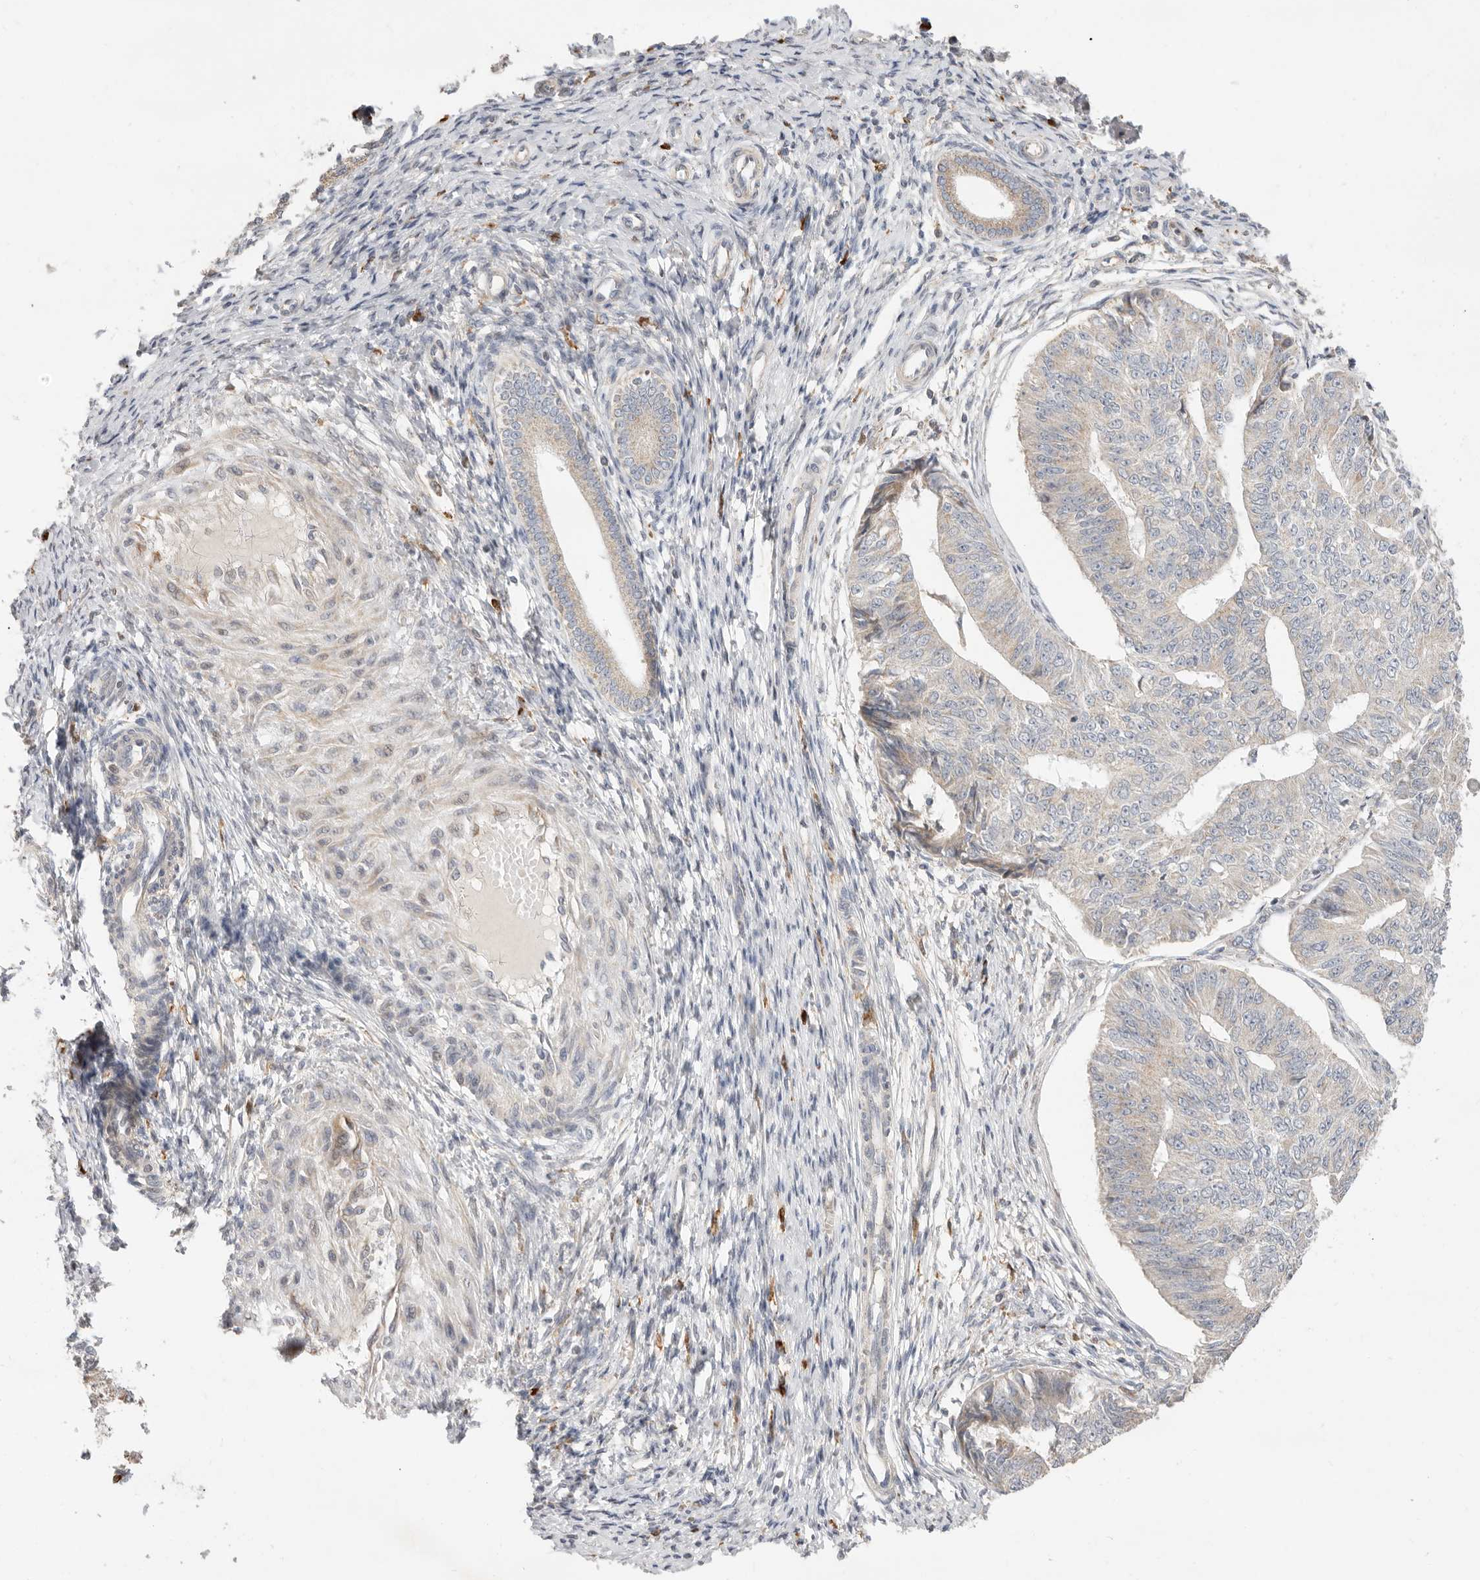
{"staining": {"intensity": "weak", "quantity": "25%-75%", "location": "cytoplasmic/membranous"}, "tissue": "endometrial cancer", "cell_type": "Tumor cells", "image_type": "cancer", "snomed": [{"axis": "morphology", "description": "Adenocarcinoma, NOS"}, {"axis": "topography", "description": "Endometrium"}], "caption": "An IHC micrograph of neoplastic tissue is shown. Protein staining in brown highlights weak cytoplasmic/membranous positivity in adenocarcinoma (endometrial) within tumor cells. (brown staining indicates protein expression, while blue staining denotes nuclei).", "gene": "USH1C", "patient": {"sex": "female", "age": 32}}